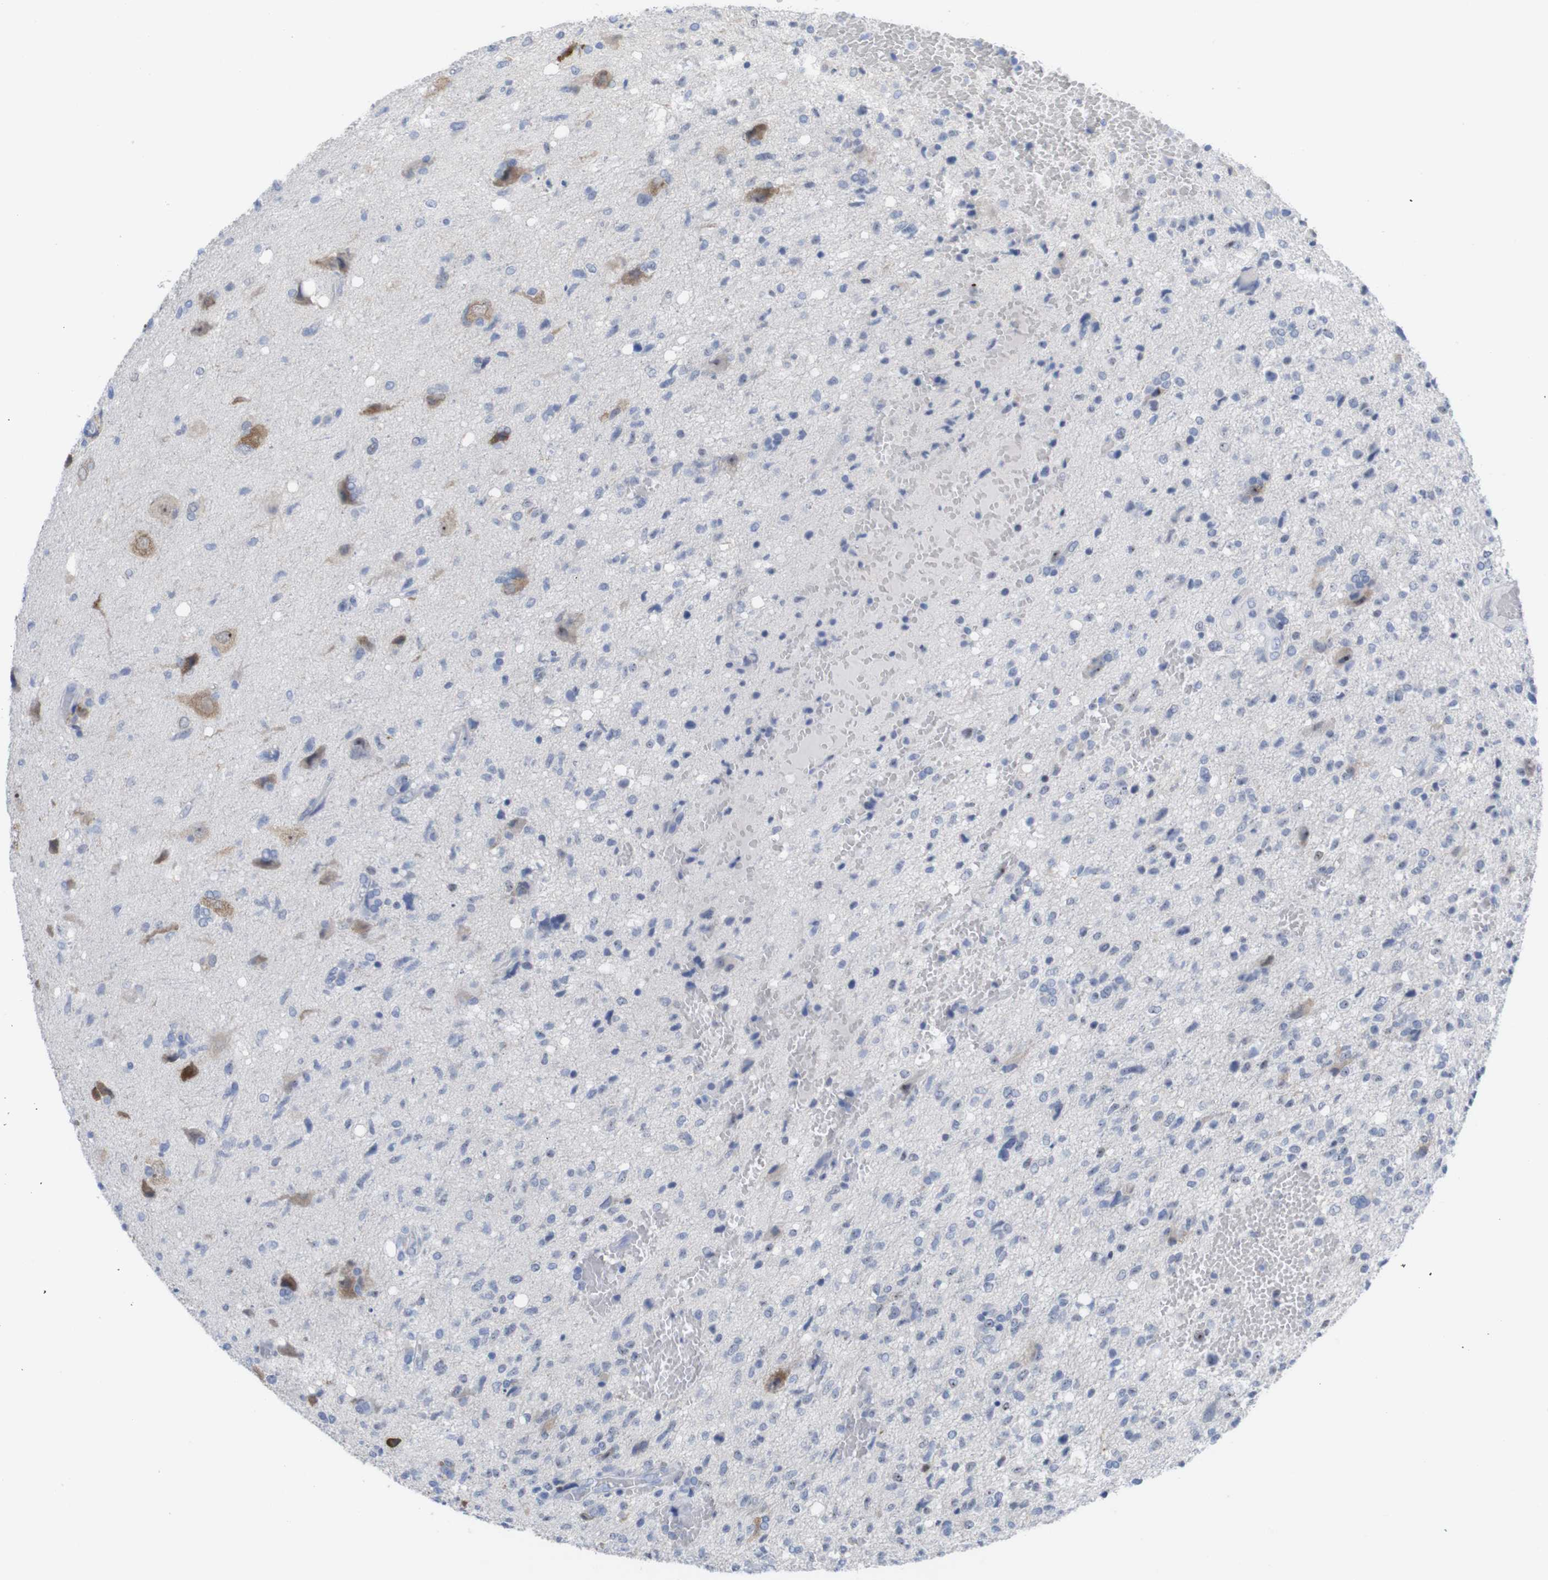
{"staining": {"intensity": "negative", "quantity": "none", "location": "none"}, "tissue": "glioma", "cell_type": "Tumor cells", "image_type": "cancer", "snomed": [{"axis": "morphology", "description": "Glioma, malignant, High grade"}, {"axis": "topography", "description": "Brain"}], "caption": "Immunohistochemical staining of glioma reveals no significant expression in tumor cells. (DAB (3,3'-diaminobenzidine) immunohistochemistry (IHC) with hematoxylin counter stain).", "gene": "PNMA1", "patient": {"sex": "female", "age": 59}}